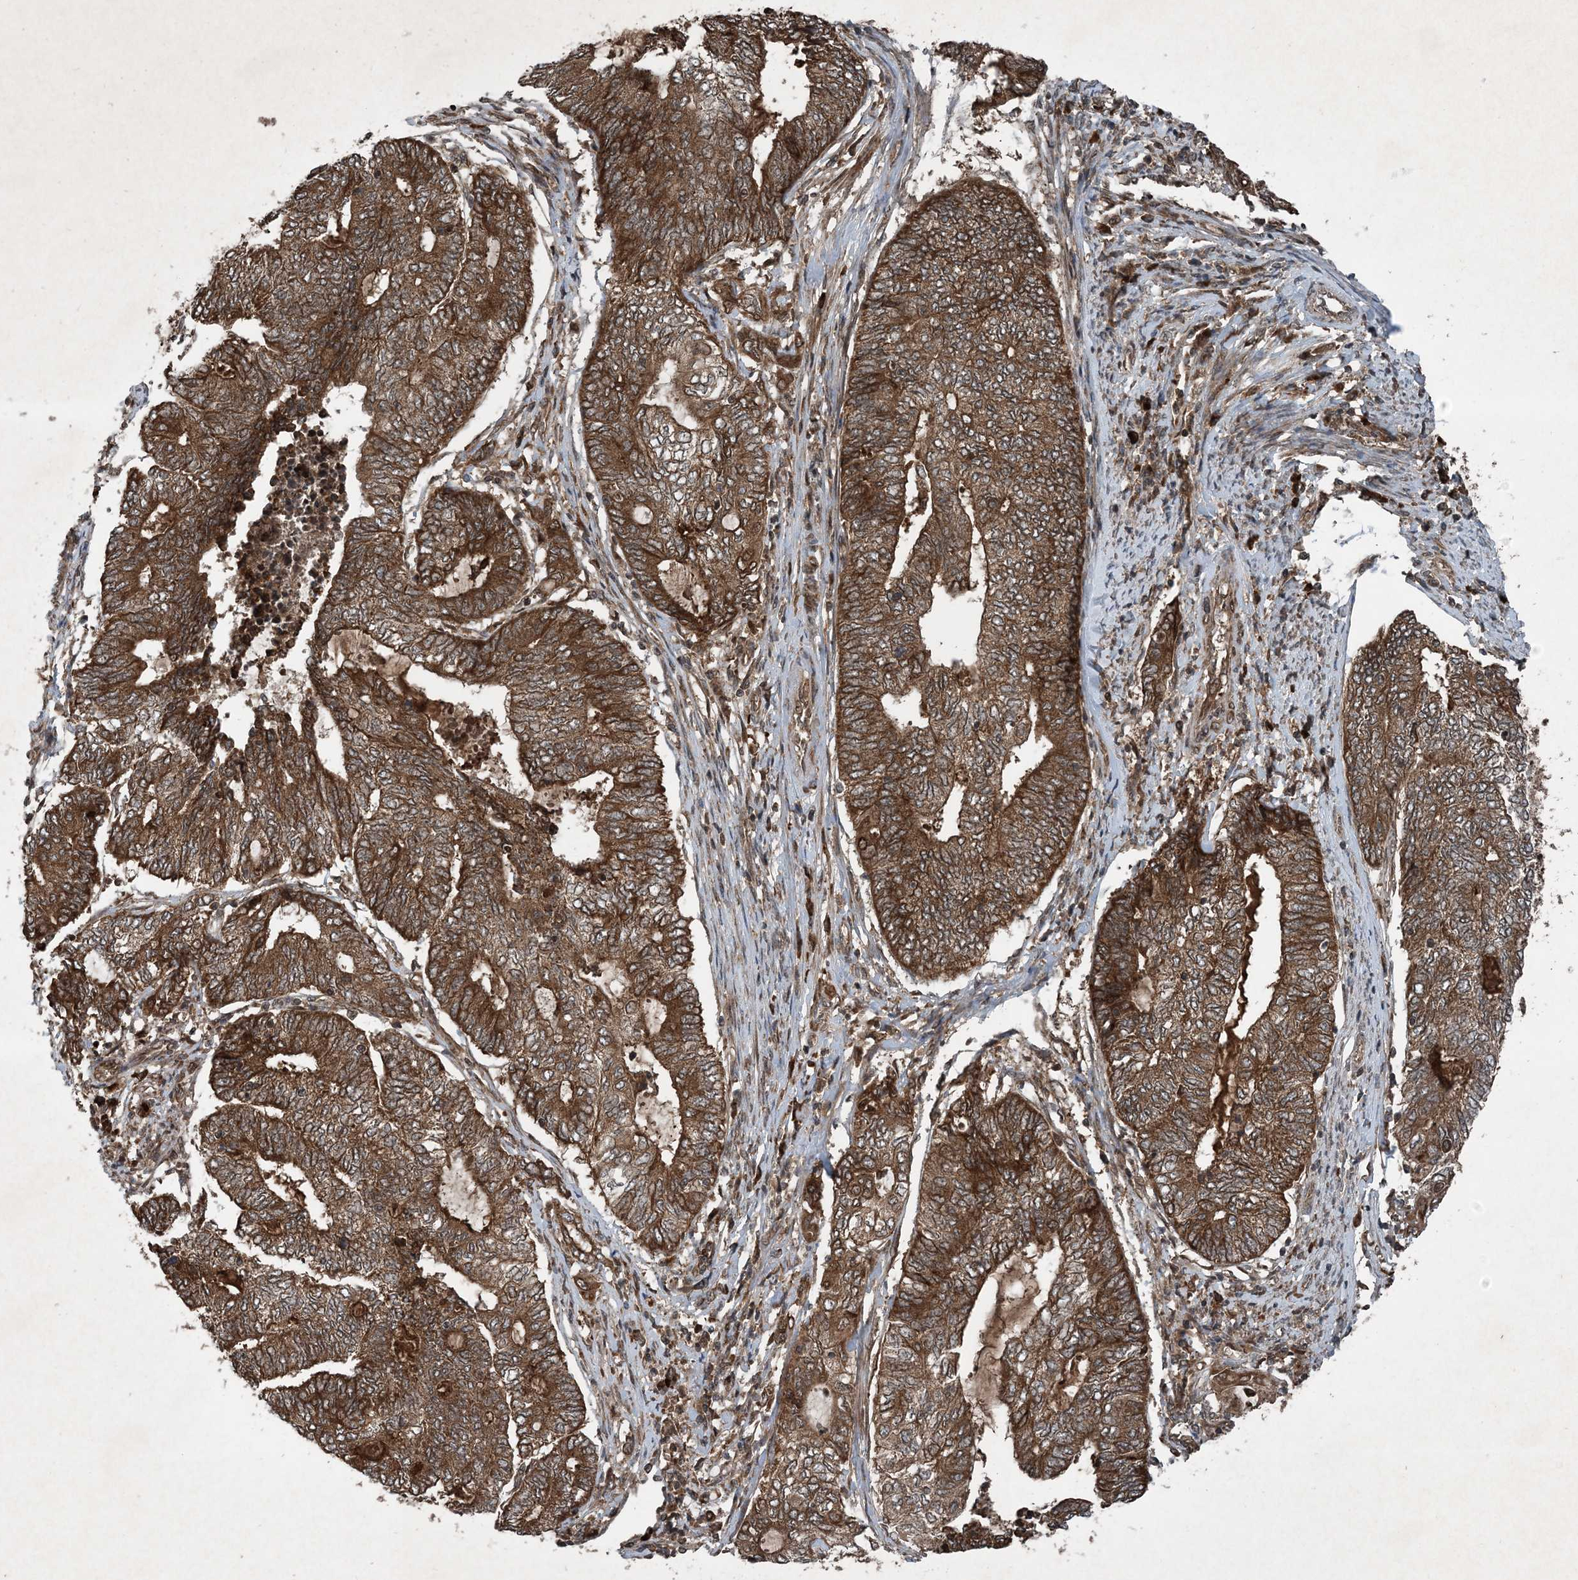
{"staining": {"intensity": "strong", "quantity": ">75%", "location": "cytoplasmic/membranous"}, "tissue": "endometrial cancer", "cell_type": "Tumor cells", "image_type": "cancer", "snomed": [{"axis": "morphology", "description": "Adenocarcinoma, NOS"}, {"axis": "topography", "description": "Uterus"}, {"axis": "topography", "description": "Endometrium"}], "caption": "The histopathology image demonstrates immunohistochemical staining of endometrial adenocarcinoma. There is strong cytoplasmic/membranous positivity is present in approximately >75% of tumor cells.", "gene": "GNG5", "patient": {"sex": "female", "age": 70}}